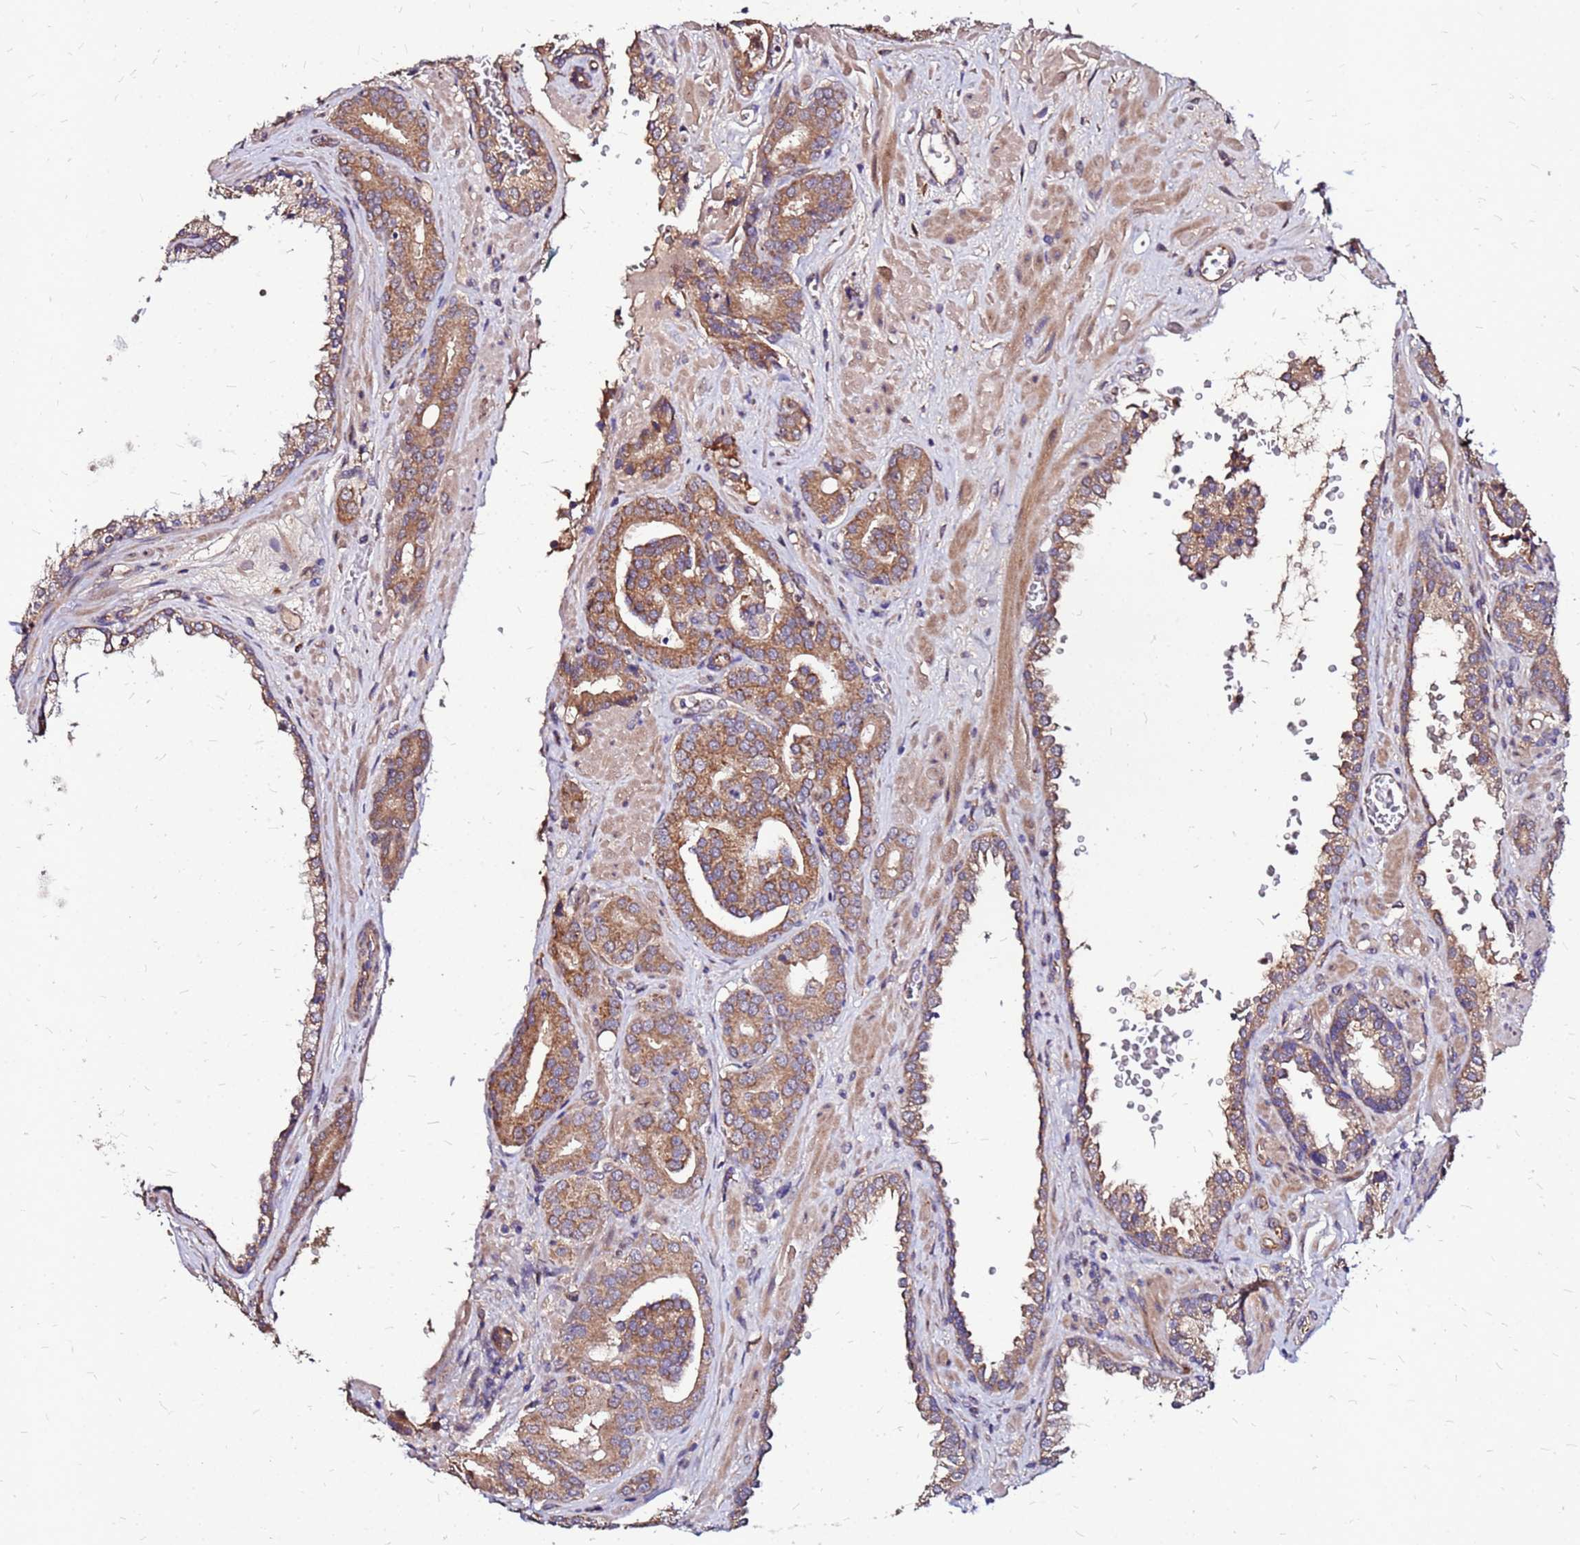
{"staining": {"intensity": "moderate", "quantity": ">75%", "location": "cytoplasmic/membranous"}, "tissue": "prostate cancer", "cell_type": "Tumor cells", "image_type": "cancer", "snomed": [{"axis": "morphology", "description": "Adenocarcinoma, High grade"}, {"axis": "topography", "description": "Prostate"}], "caption": "An IHC image of neoplastic tissue is shown. Protein staining in brown shows moderate cytoplasmic/membranous positivity in prostate cancer (high-grade adenocarcinoma) within tumor cells.", "gene": "ARHGEF5", "patient": {"sex": "male", "age": 66}}